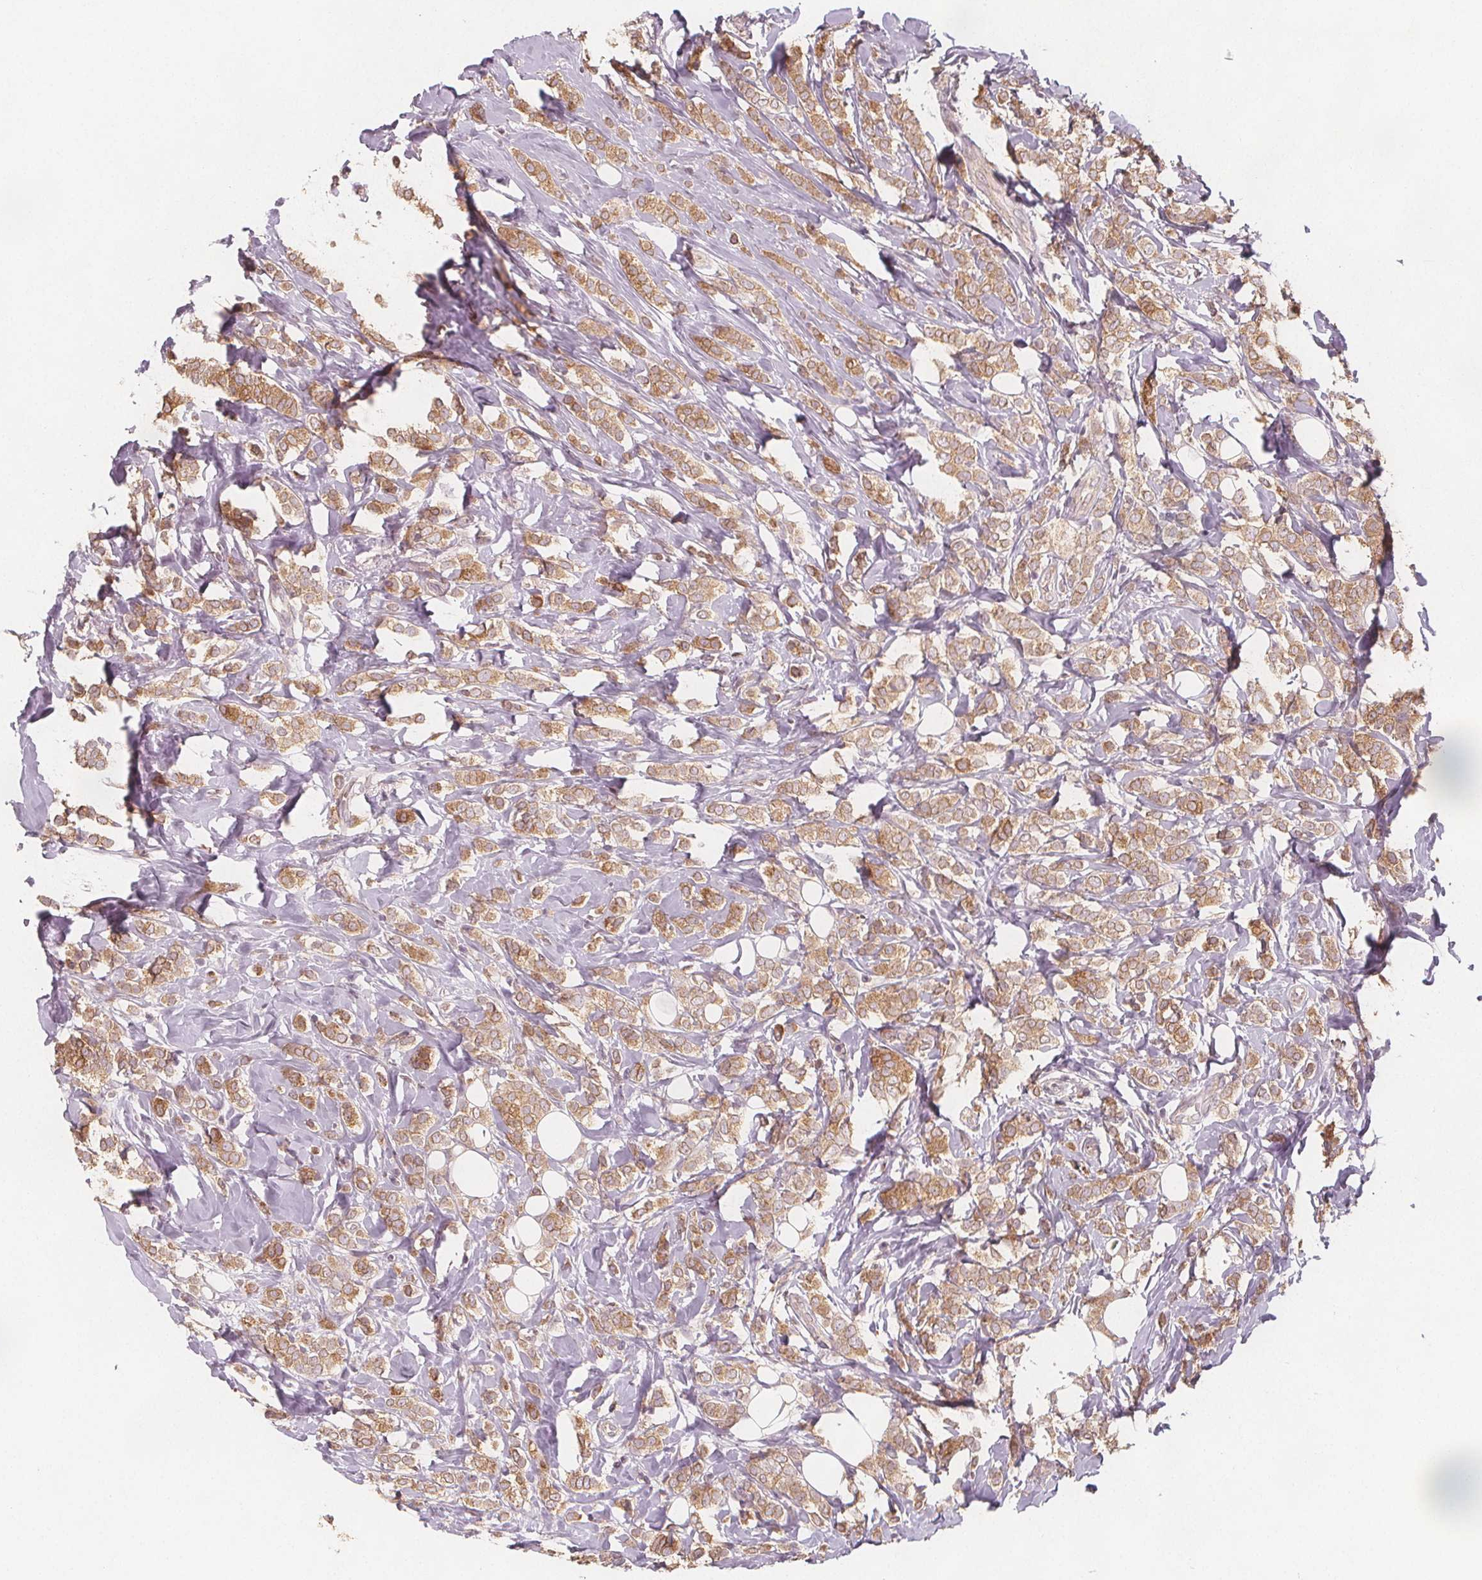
{"staining": {"intensity": "moderate", "quantity": ">75%", "location": "cytoplasmic/membranous"}, "tissue": "breast cancer", "cell_type": "Tumor cells", "image_type": "cancer", "snomed": [{"axis": "morphology", "description": "Lobular carcinoma"}, {"axis": "topography", "description": "Breast"}], "caption": "Breast cancer (lobular carcinoma) stained for a protein reveals moderate cytoplasmic/membranous positivity in tumor cells. (Stains: DAB (3,3'-diaminobenzidine) in brown, nuclei in blue, Microscopy: brightfield microscopy at high magnification).", "gene": "NCSTN", "patient": {"sex": "female", "age": 49}}